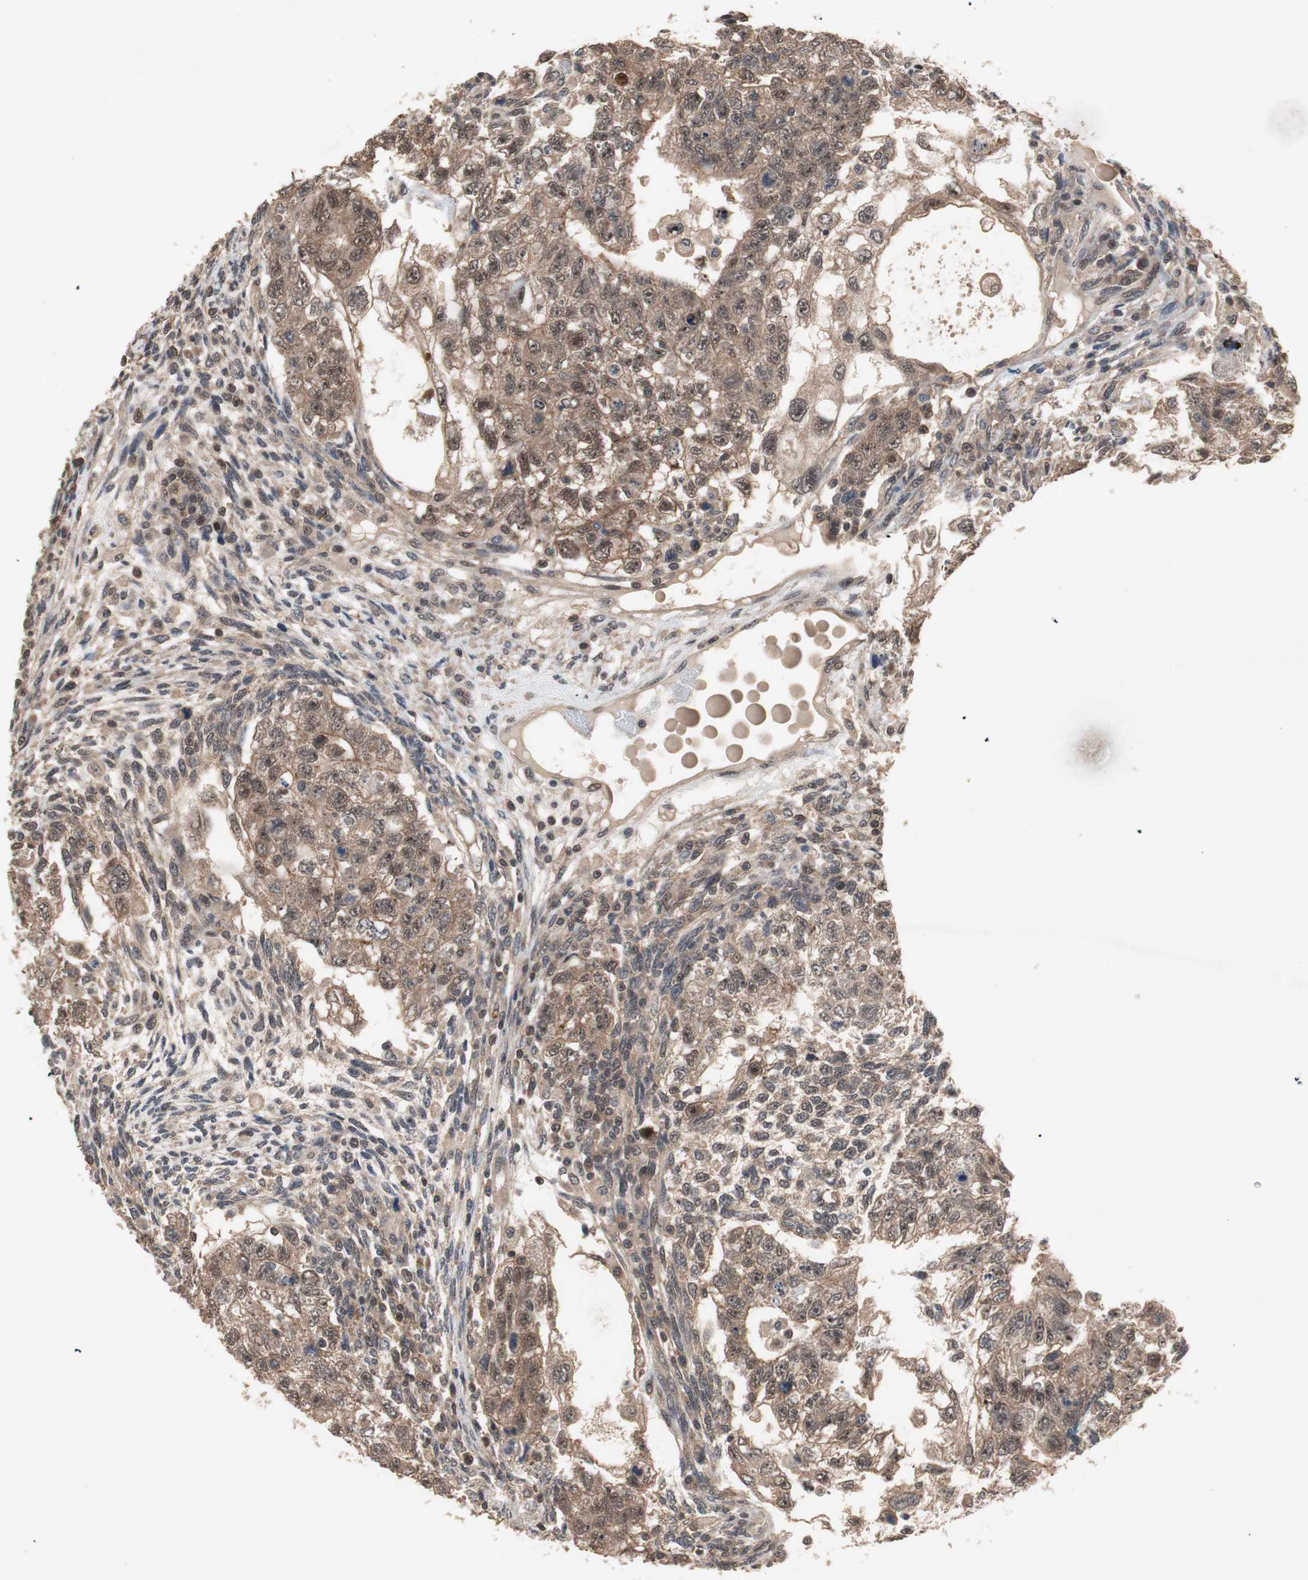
{"staining": {"intensity": "moderate", "quantity": ">75%", "location": "cytoplasmic/membranous,nuclear"}, "tissue": "testis cancer", "cell_type": "Tumor cells", "image_type": "cancer", "snomed": [{"axis": "morphology", "description": "Normal tissue, NOS"}, {"axis": "morphology", "description": "Carcinoma, Embryonal, NOS"}, {"axis": "topography", "description": "Testis"}], "caption": "About >75% of tumor cells in human testis cancer show moderate cytoplasmic/membranous and nuclear protein staining as visualized by brown immunohistochemical staining.", "gene": "GART", "patient": {"sex": "male", "age": 36}}